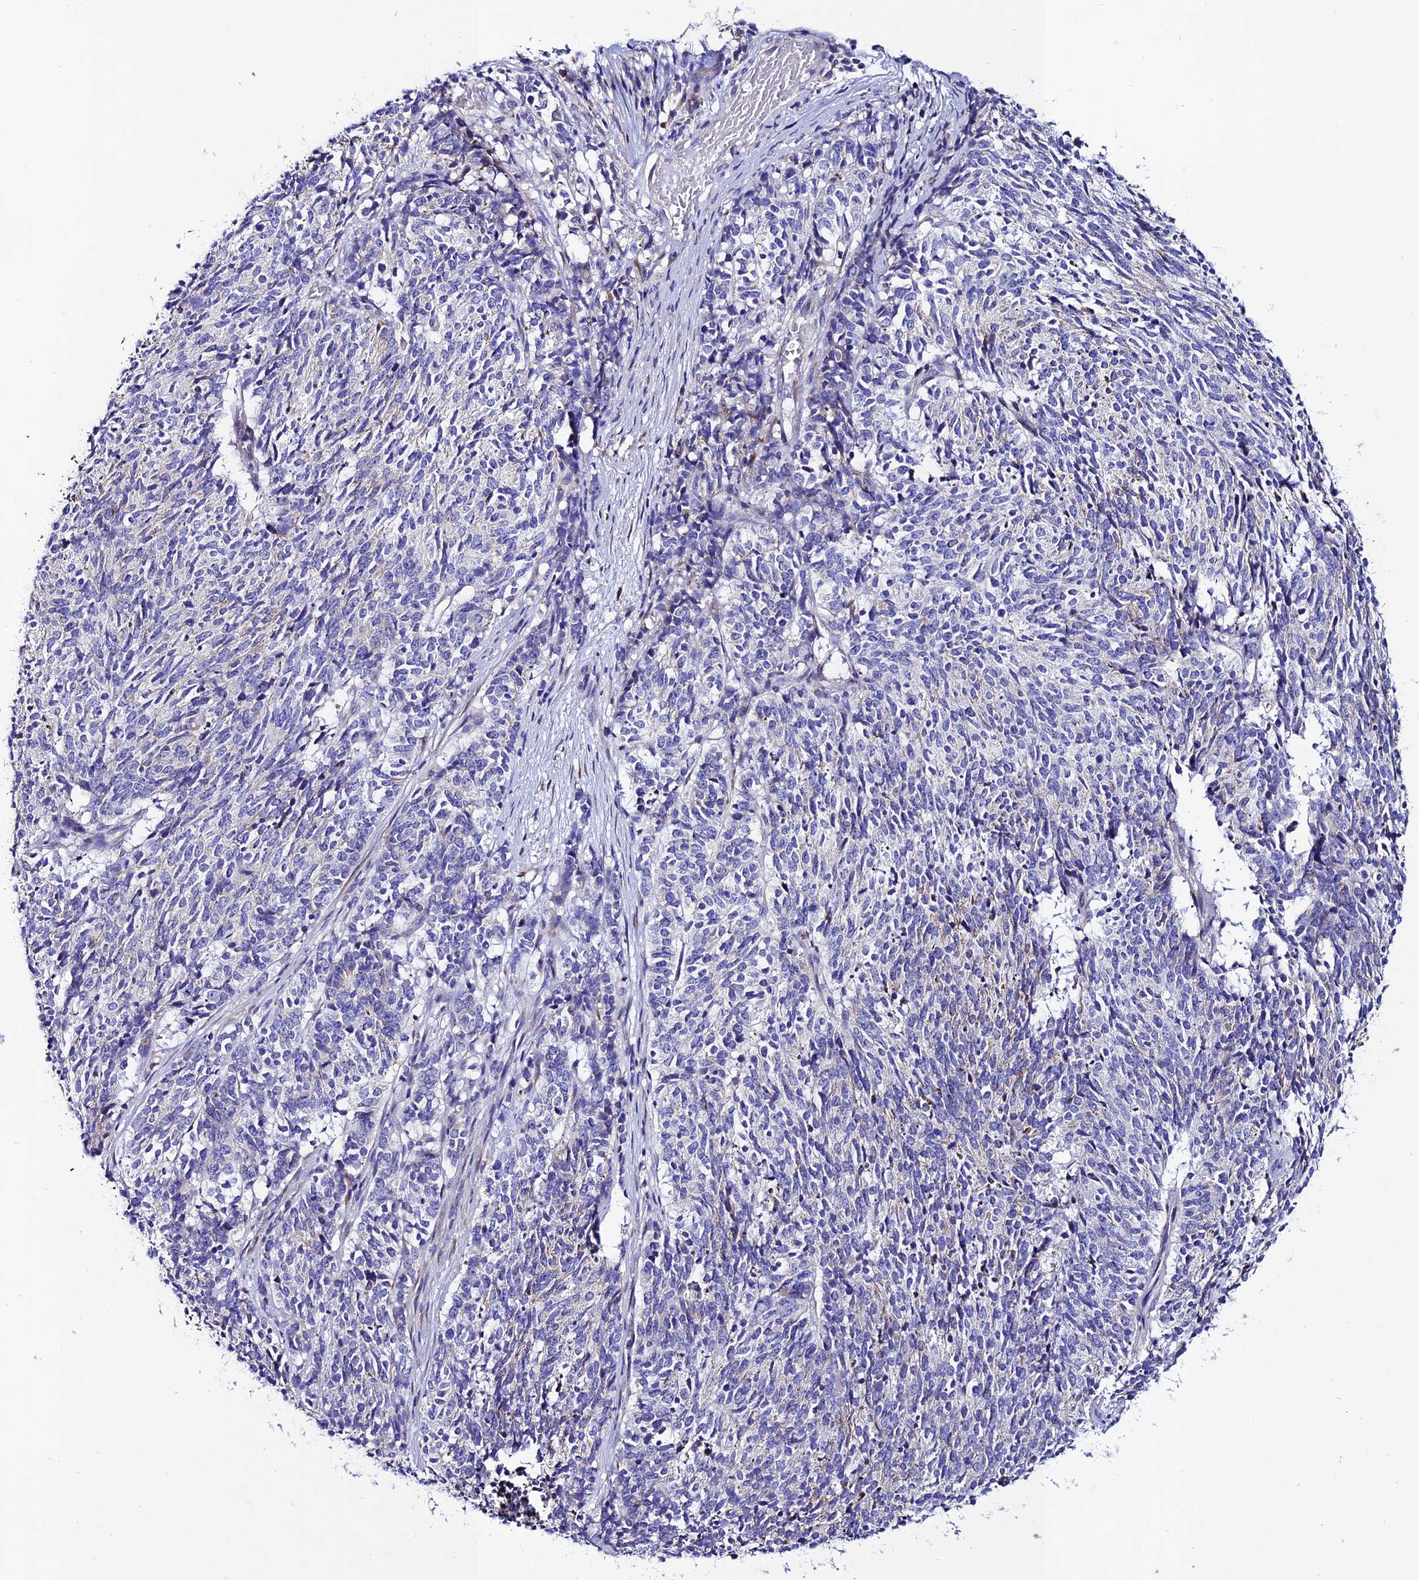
{"staining": {"intensity": "negative", "quantity": "none", "location": "none"}, "tissue": "cervical cancer", "cell_type": "Tumor cells", "image_type": "cancer", "snomed": [{"axis": "morphology", "description": "Squamous cell carcinoma, NOS"}, {"axis": "topography", "description": "Cervix"}], "caption": "IHC photomicrograph of neoplastic tissue: human cervical cancer stained with DAB exhibits no significant protein positivity in tumor cells. Brightfield microscopy of immunohistochemistry stained with DAB (3,3'-diaminobenzidine) (brown) and hematoxylin (blue), captured at high magnification.", "gene": "OR51Q1", "patient": {"sex": "female", "age": 29}}